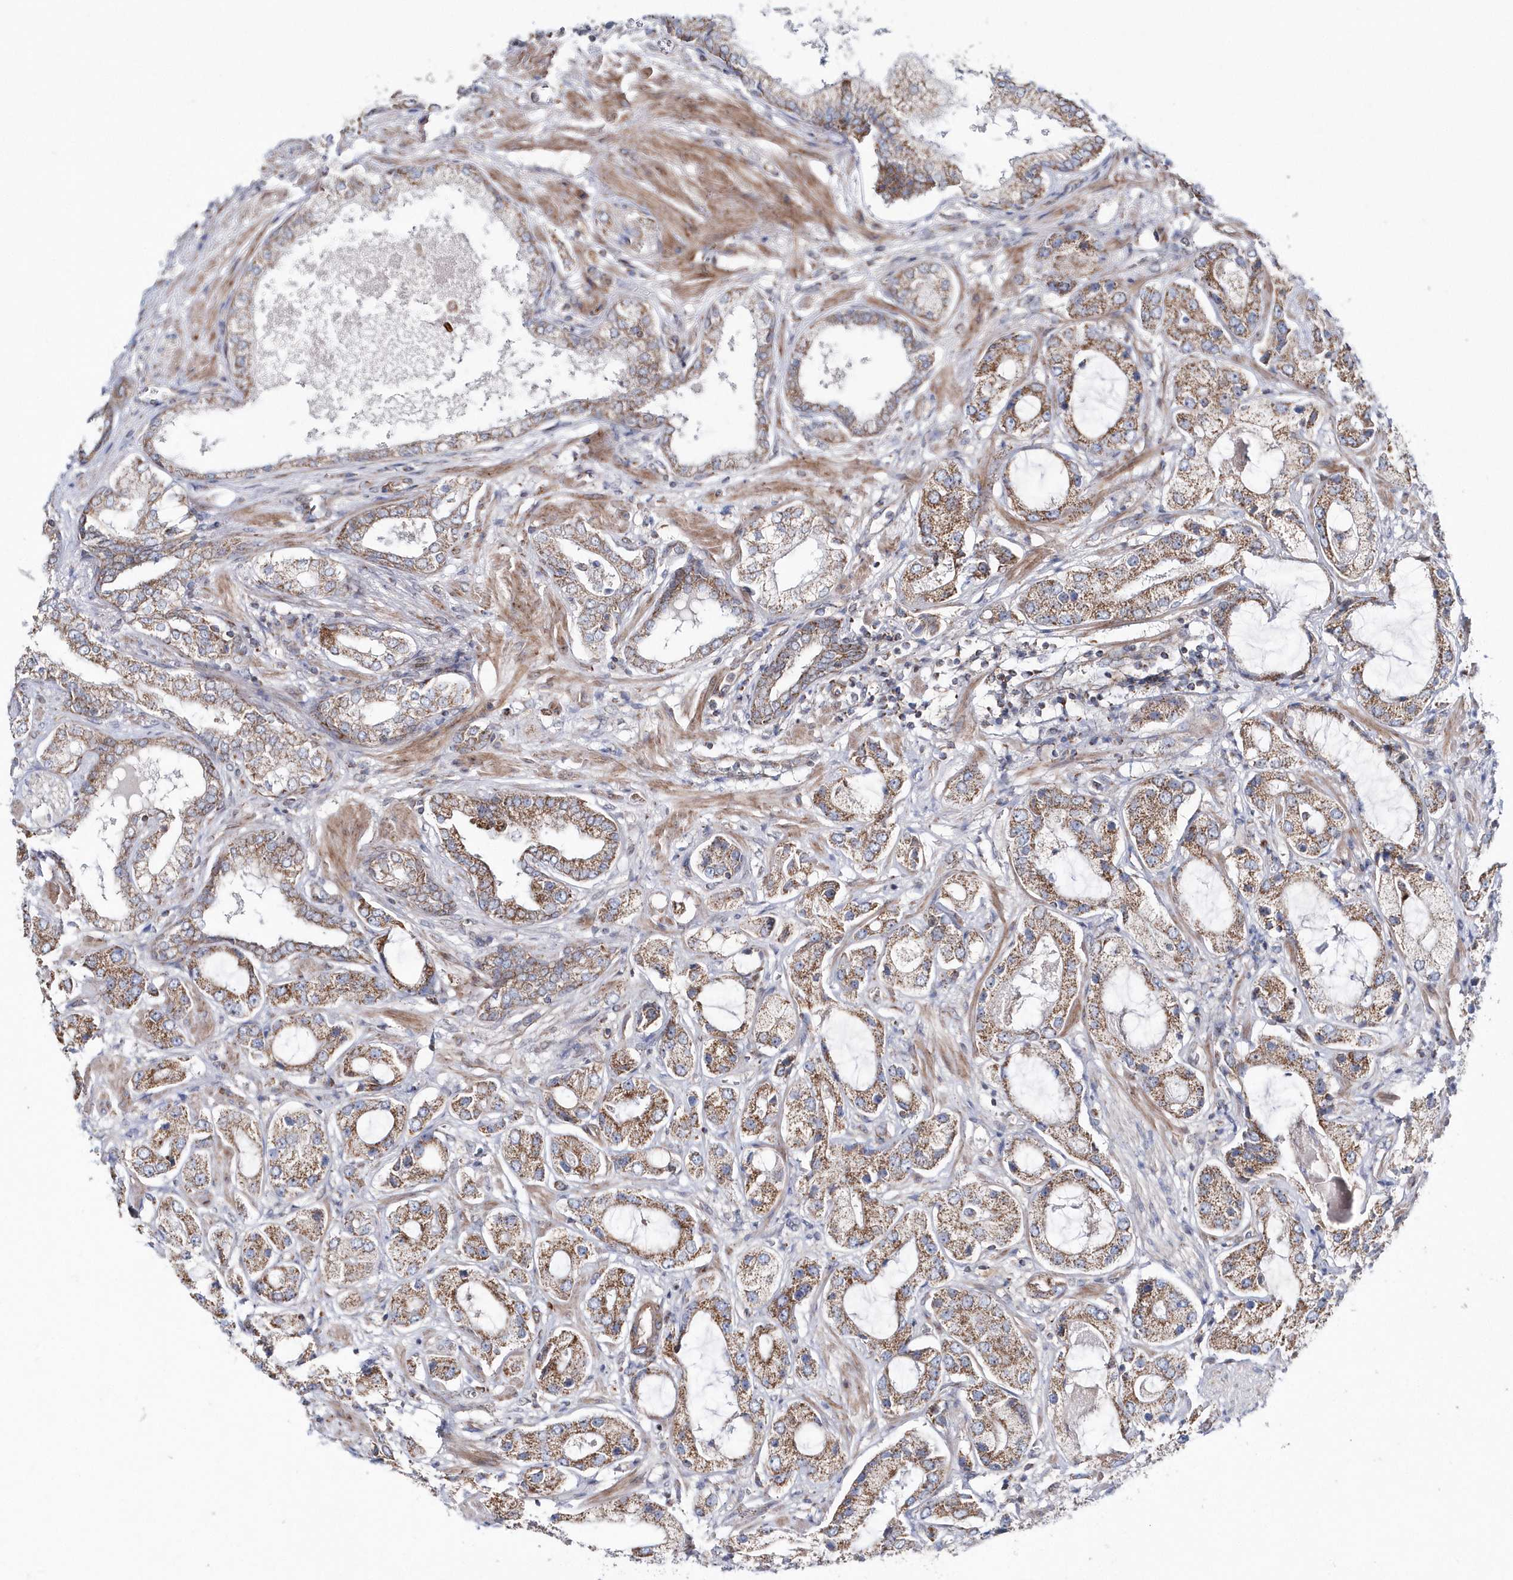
{"staining": {"intensity": "moderate", "quantity": ">75%", "location": "cytoplasmic/membranous"}, "tissue": "prostate cancer", "cell_type": "Tumor cells", "image_type": "cancer", "snomed": [{"axis": "morphology", "description": "Adenocarcinoma, High grade"}, {"axis": "topography", "description": "Prostate"}], "caption": "Immunohistochemical staining of human prostate cancer (adenocarcinoma (high-grade)) reveals moderate cytoplasmic/membranous protein positivity in about >75% of tumor cells.", "gene": "OPA1", "patient": {"sex": "male", "age": 59}}